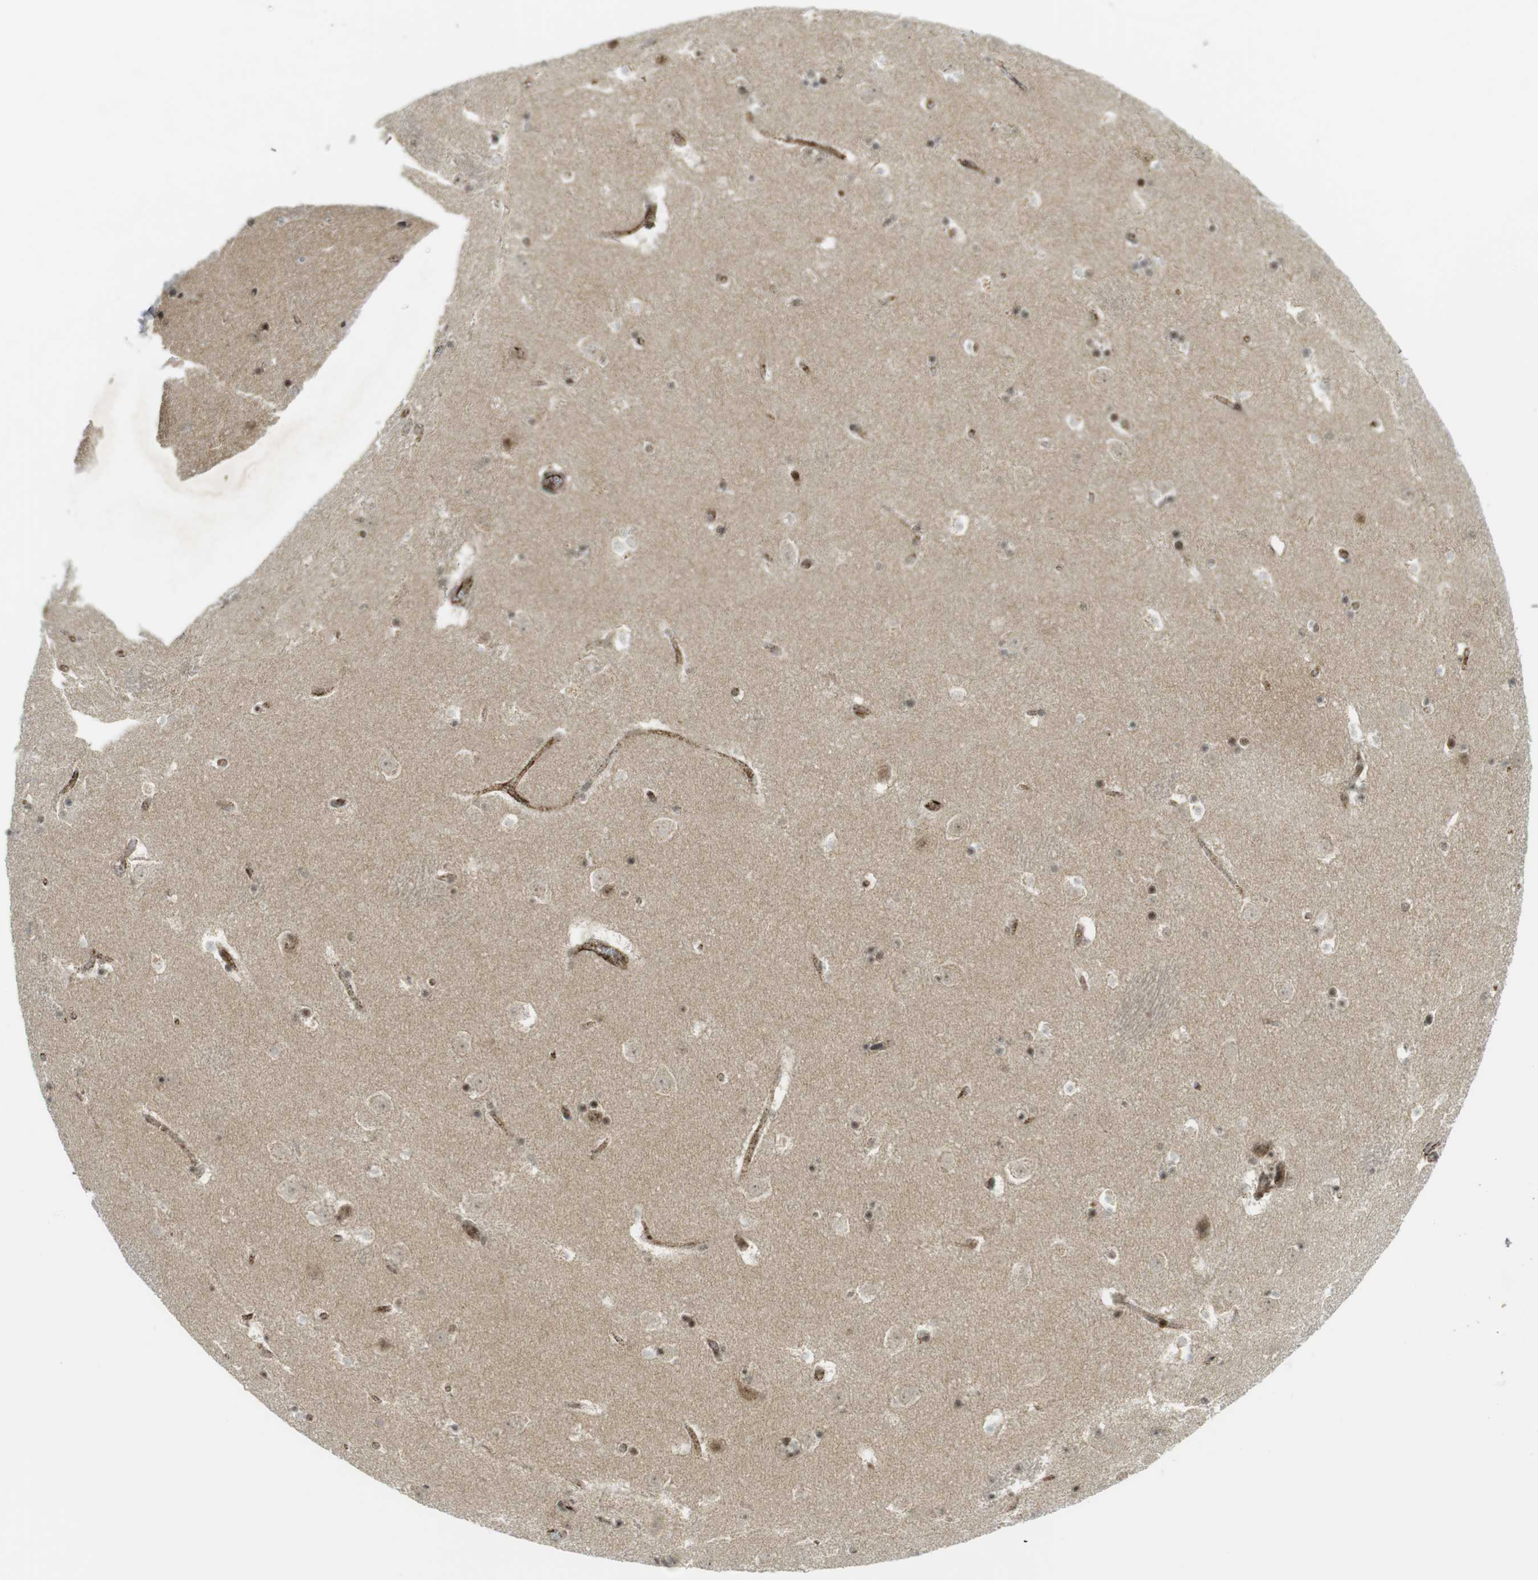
{"staining": {"intensity": "moderate", "quantity": "25%-75%", "location": "cytoplasmic/membranous,nuclear"}, "tissue": "caudate", "cell_type": "Glial cells", "image_type": "normal", "snomed": [{"axis": "morphology", "description": "Normal tissue, NOS"}, {"axis": "topography", "description": "Lateral ventricle wall"}], "caption": "Immunohistochemistry (IHC) of normal caudate demonstrates medium levels of moderate cytoplasmic/membranous,nuclear staining in about 25%-75% of glial cells. The staining is performed using DAB (3,3'-diaminobenzidine) brown chromogen to label protein expression. The nuclei are counter-stained blue using hematoxylin.", "gene": "PPP1R13B", "patient": {"sex": "male", "age": 45}}